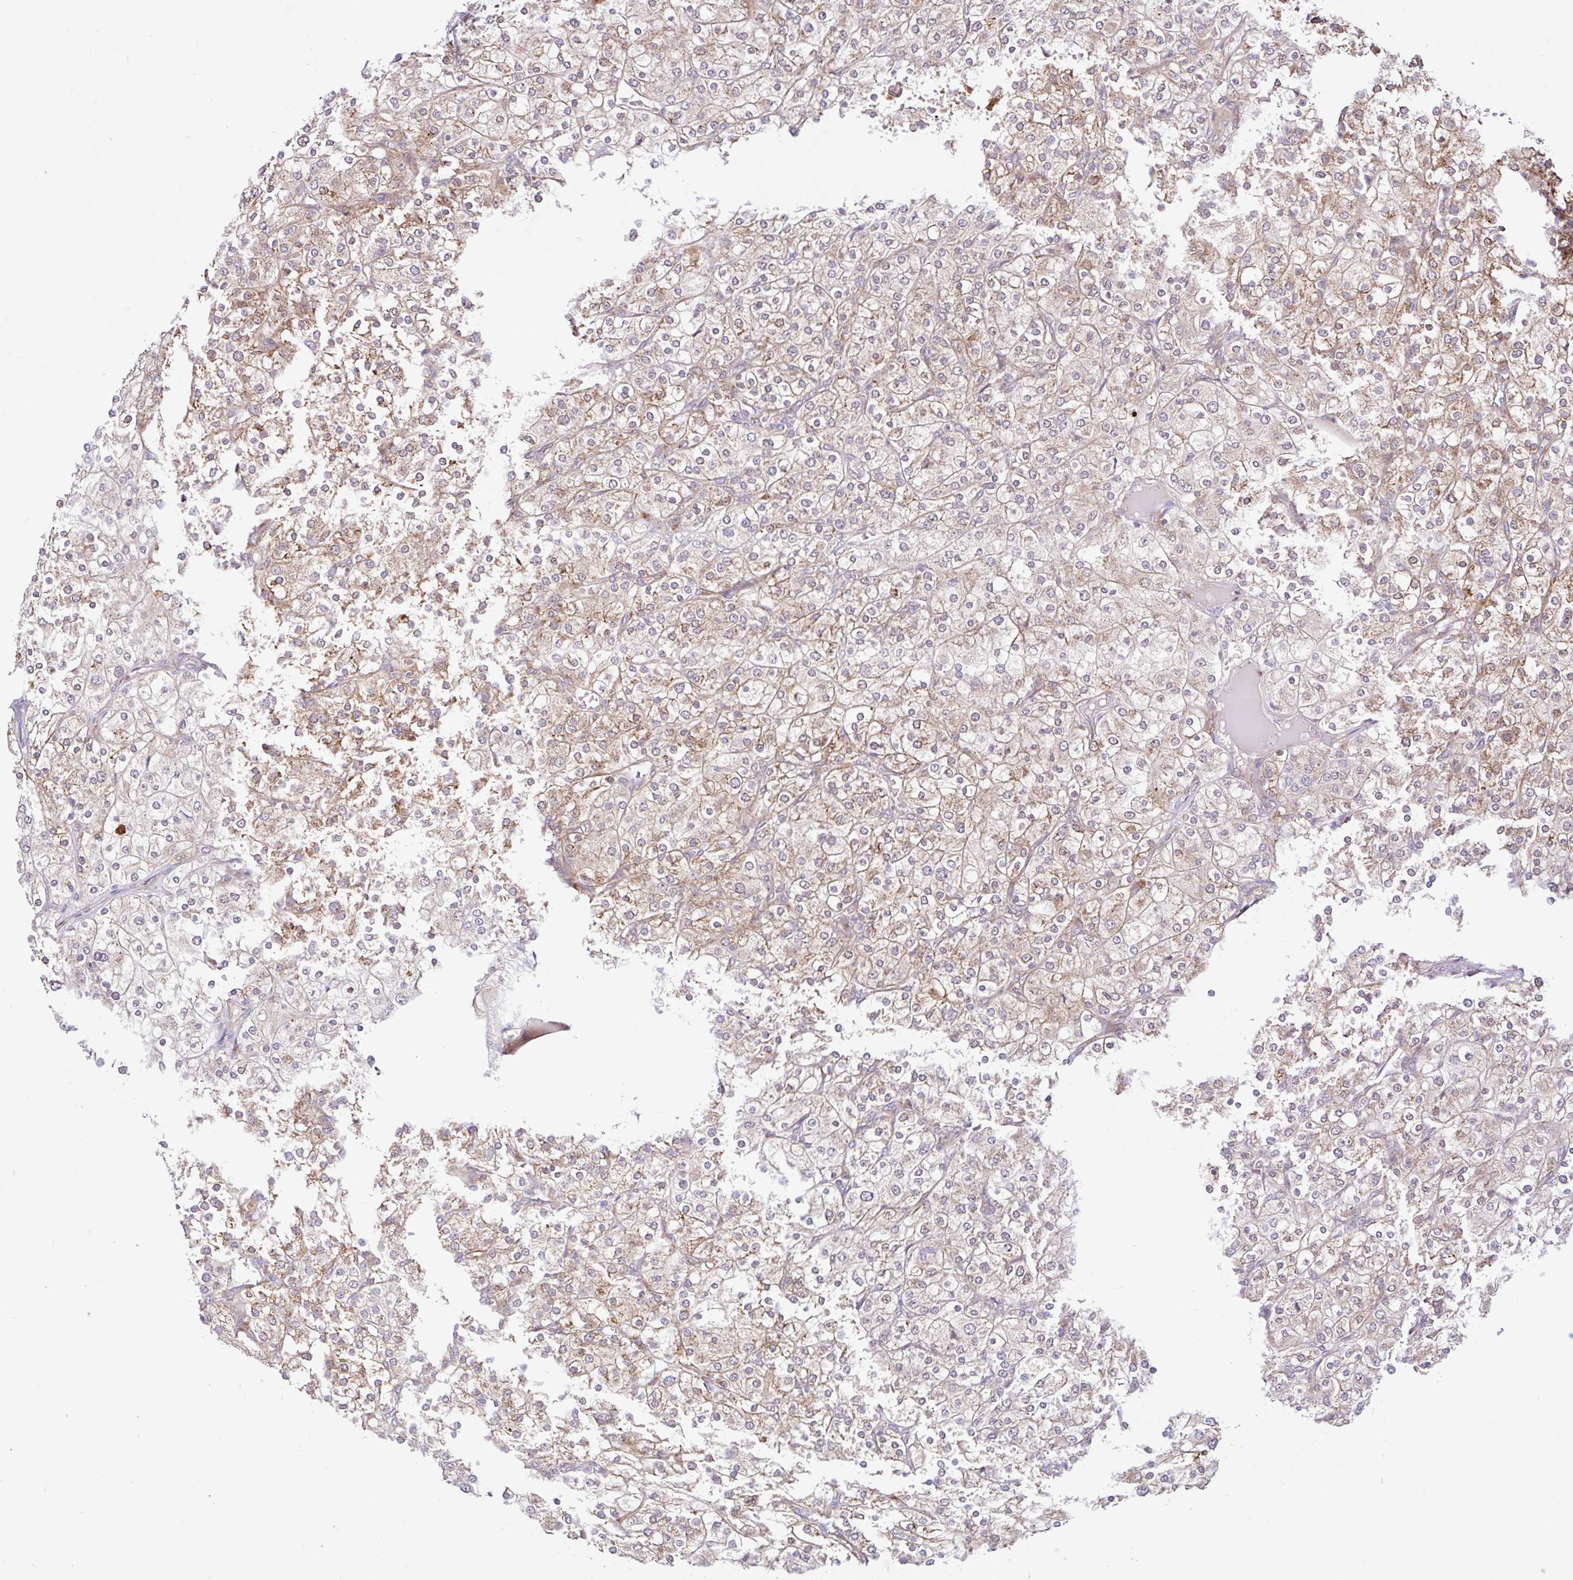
{"staining": {"intensity": "moderate", "quantity": "25%-75%", "location": "cytoplasmic/membranous"}, "tissue": "renal cancer", "cell_type": "Tumor cells", "image_type": "cancer", "snomed": [{"axis": "morphology", "description": "Adenocarcinoma, NOS"}, {"axis": "topography", "description": "Kidney"}], "caption": "A medium amount of moderate cytoplasmic/membranous staining is seen in approximately 25%-75% of tumor cells in adenocarcinoma (renal) tissue. (DAB (3,3'-diaminobenzidine) IHC, brown staining for protein, blue staining for nuclei).", "gene": "NTPCR", "patient": {"sex": "male", "age": 80}}